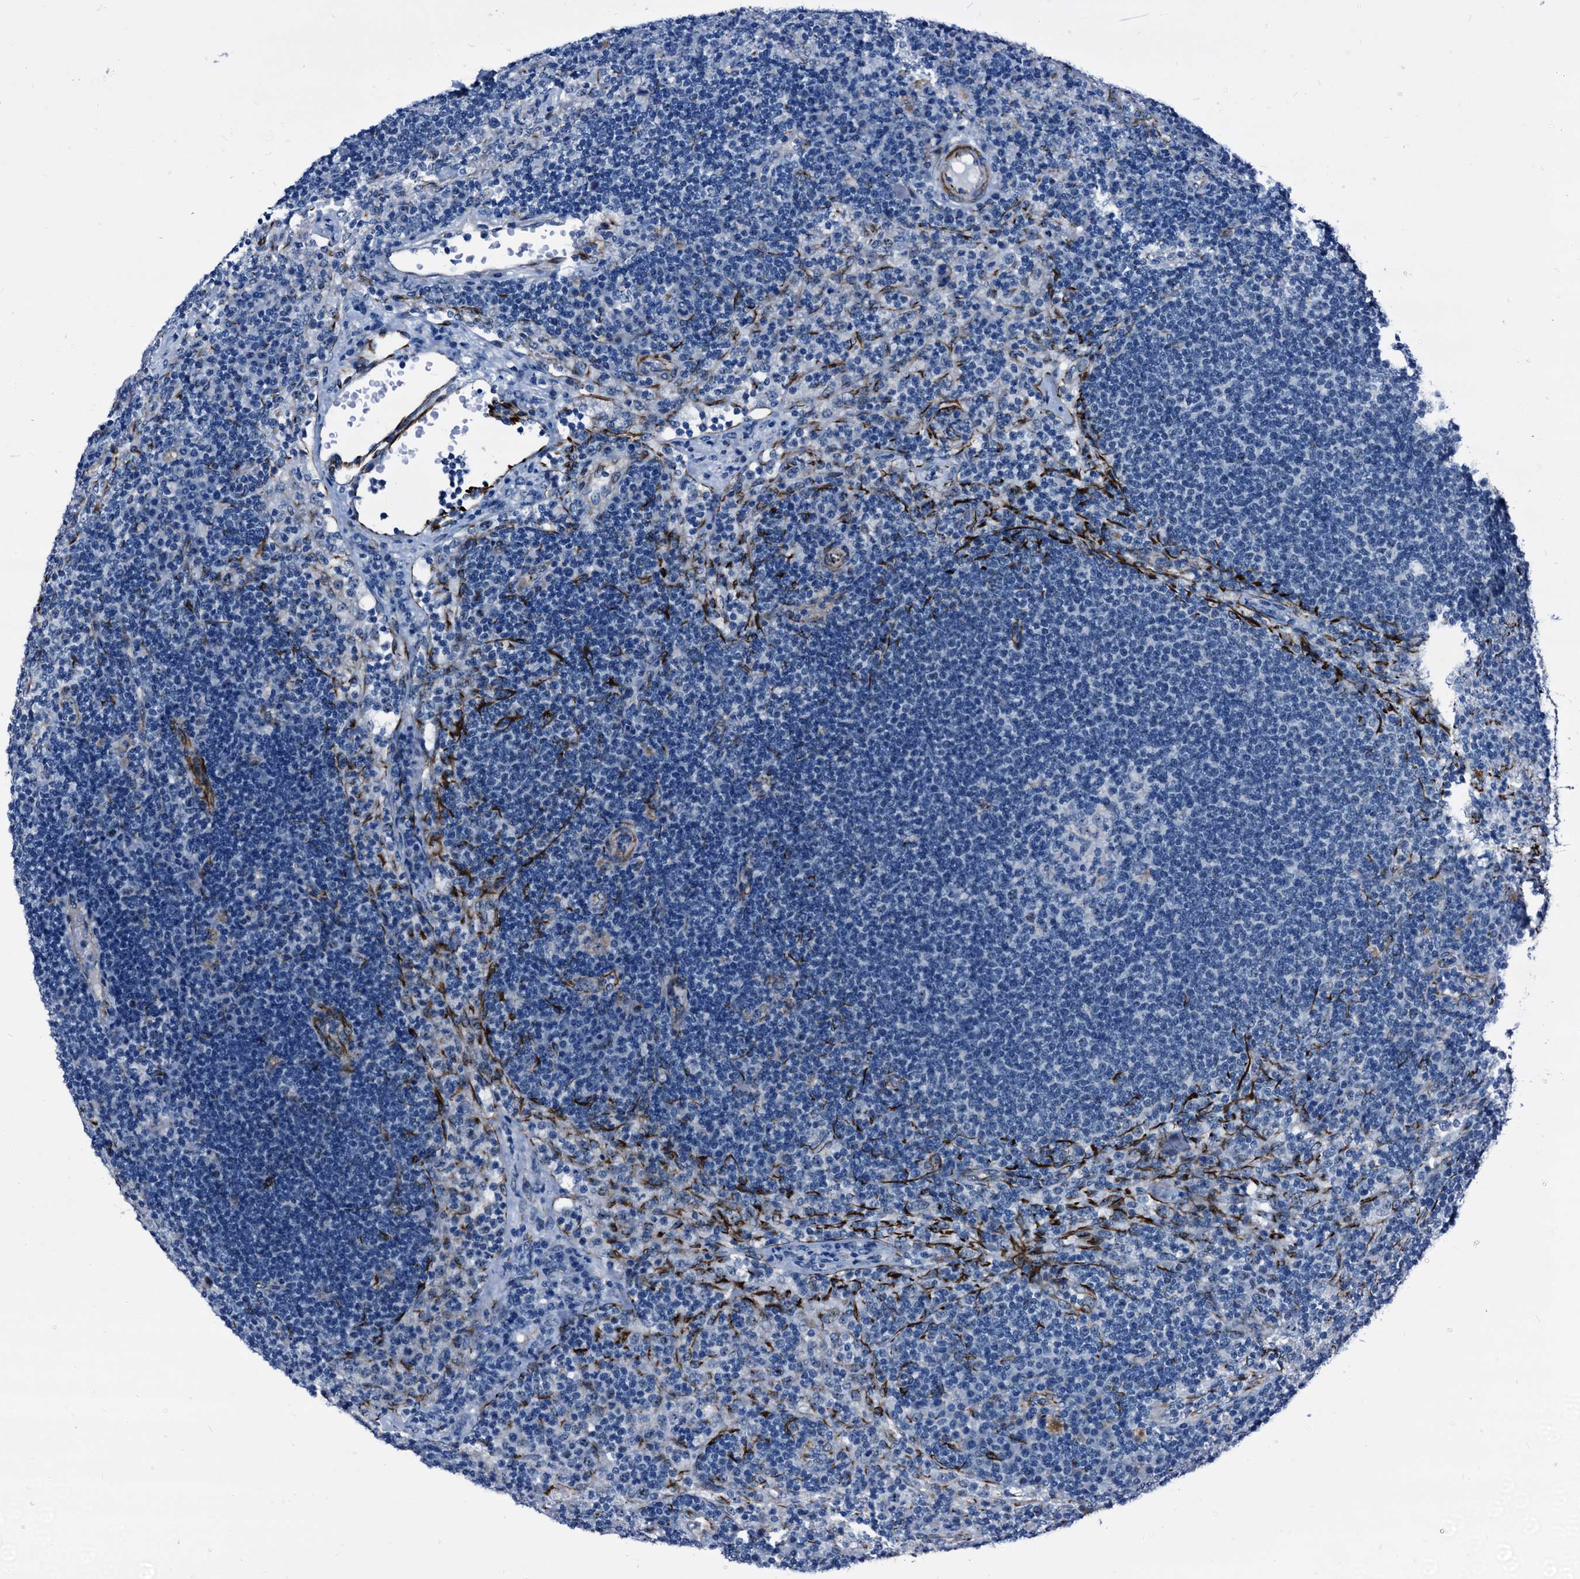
{"staining": {"intensity": "weak", "quantity": "<25%", "location": "nuclear"}, "tissue": "lymph node", "cell_type": "Germinal center cells", "image_type": "normal", "snomed": [{"axis": "morphology", "description": "Normal tissue, NOS"}, {"axis": "topography", "description": "Lymph node"}], "caption": "The immunohistochemistry (IHC) micrograph has no significant positivity in germinal center cells of lymph node.", "gene": "EMG1", "patient": {"sex": "female", "age": 70}}